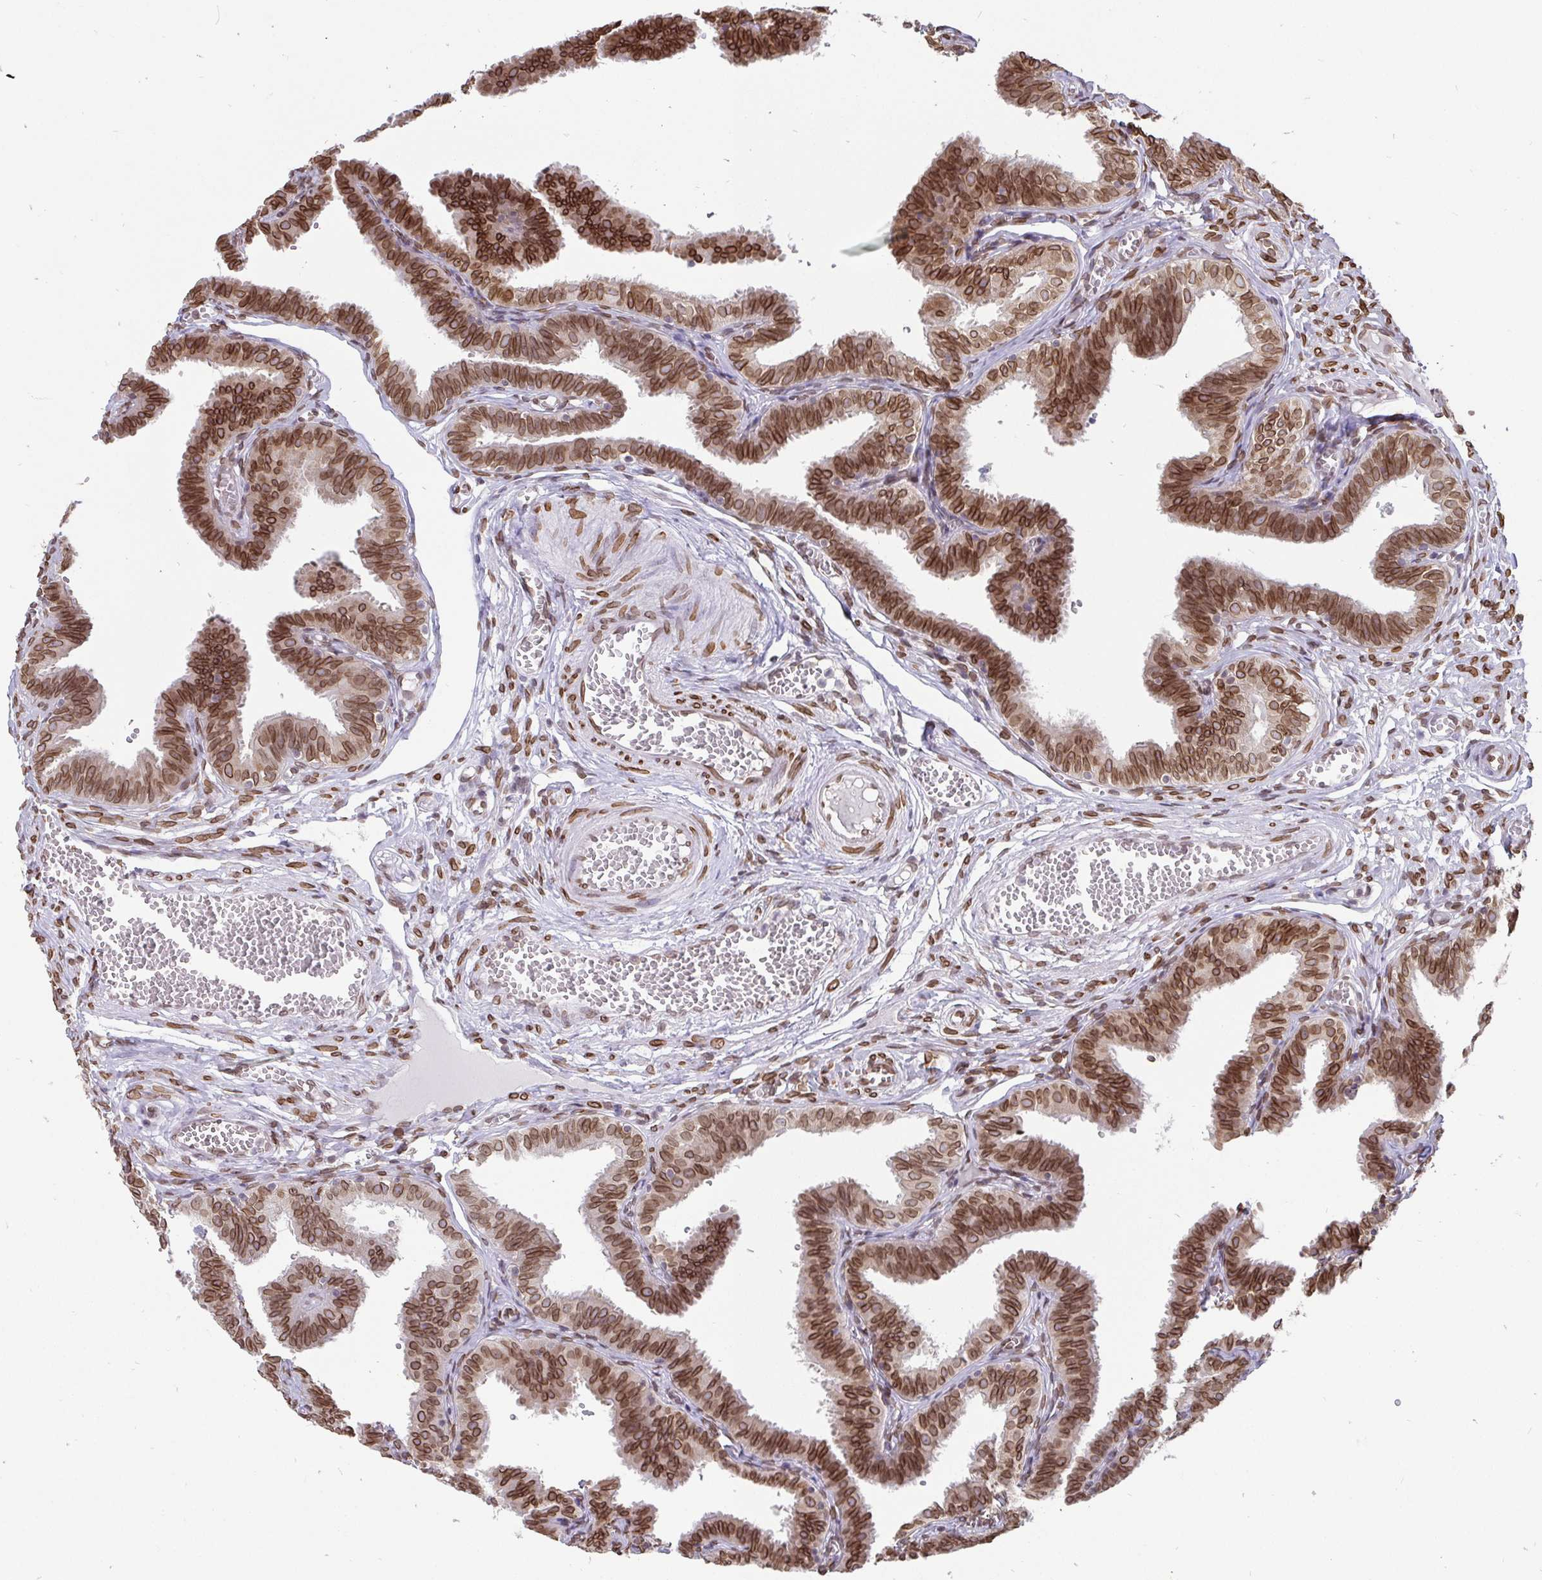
{"staining": {"intensity": "moderate", "quantity": ">75%", "location": "cytoplasmic/membranous,nuclear"}, "tissue": "fallopian tube", "cell_type": "Glandular cells", "image_type": "normal", "snomed": [{"axis": "morphology", "description": "Normal tissue, NOS"}, {"axis": "topography", "description": "Fallopian tube"}], "caption": "DAB (3,3'-diaminobenzidine) immunohistochemical staining of unremarkable human fallopian tube shows moderate cytoplasmic/membranous,nuclear protein positivity in approximately >75% of glandular cells.", "gene": "EMD", "patient": {"sex": "female", "age": 25}}